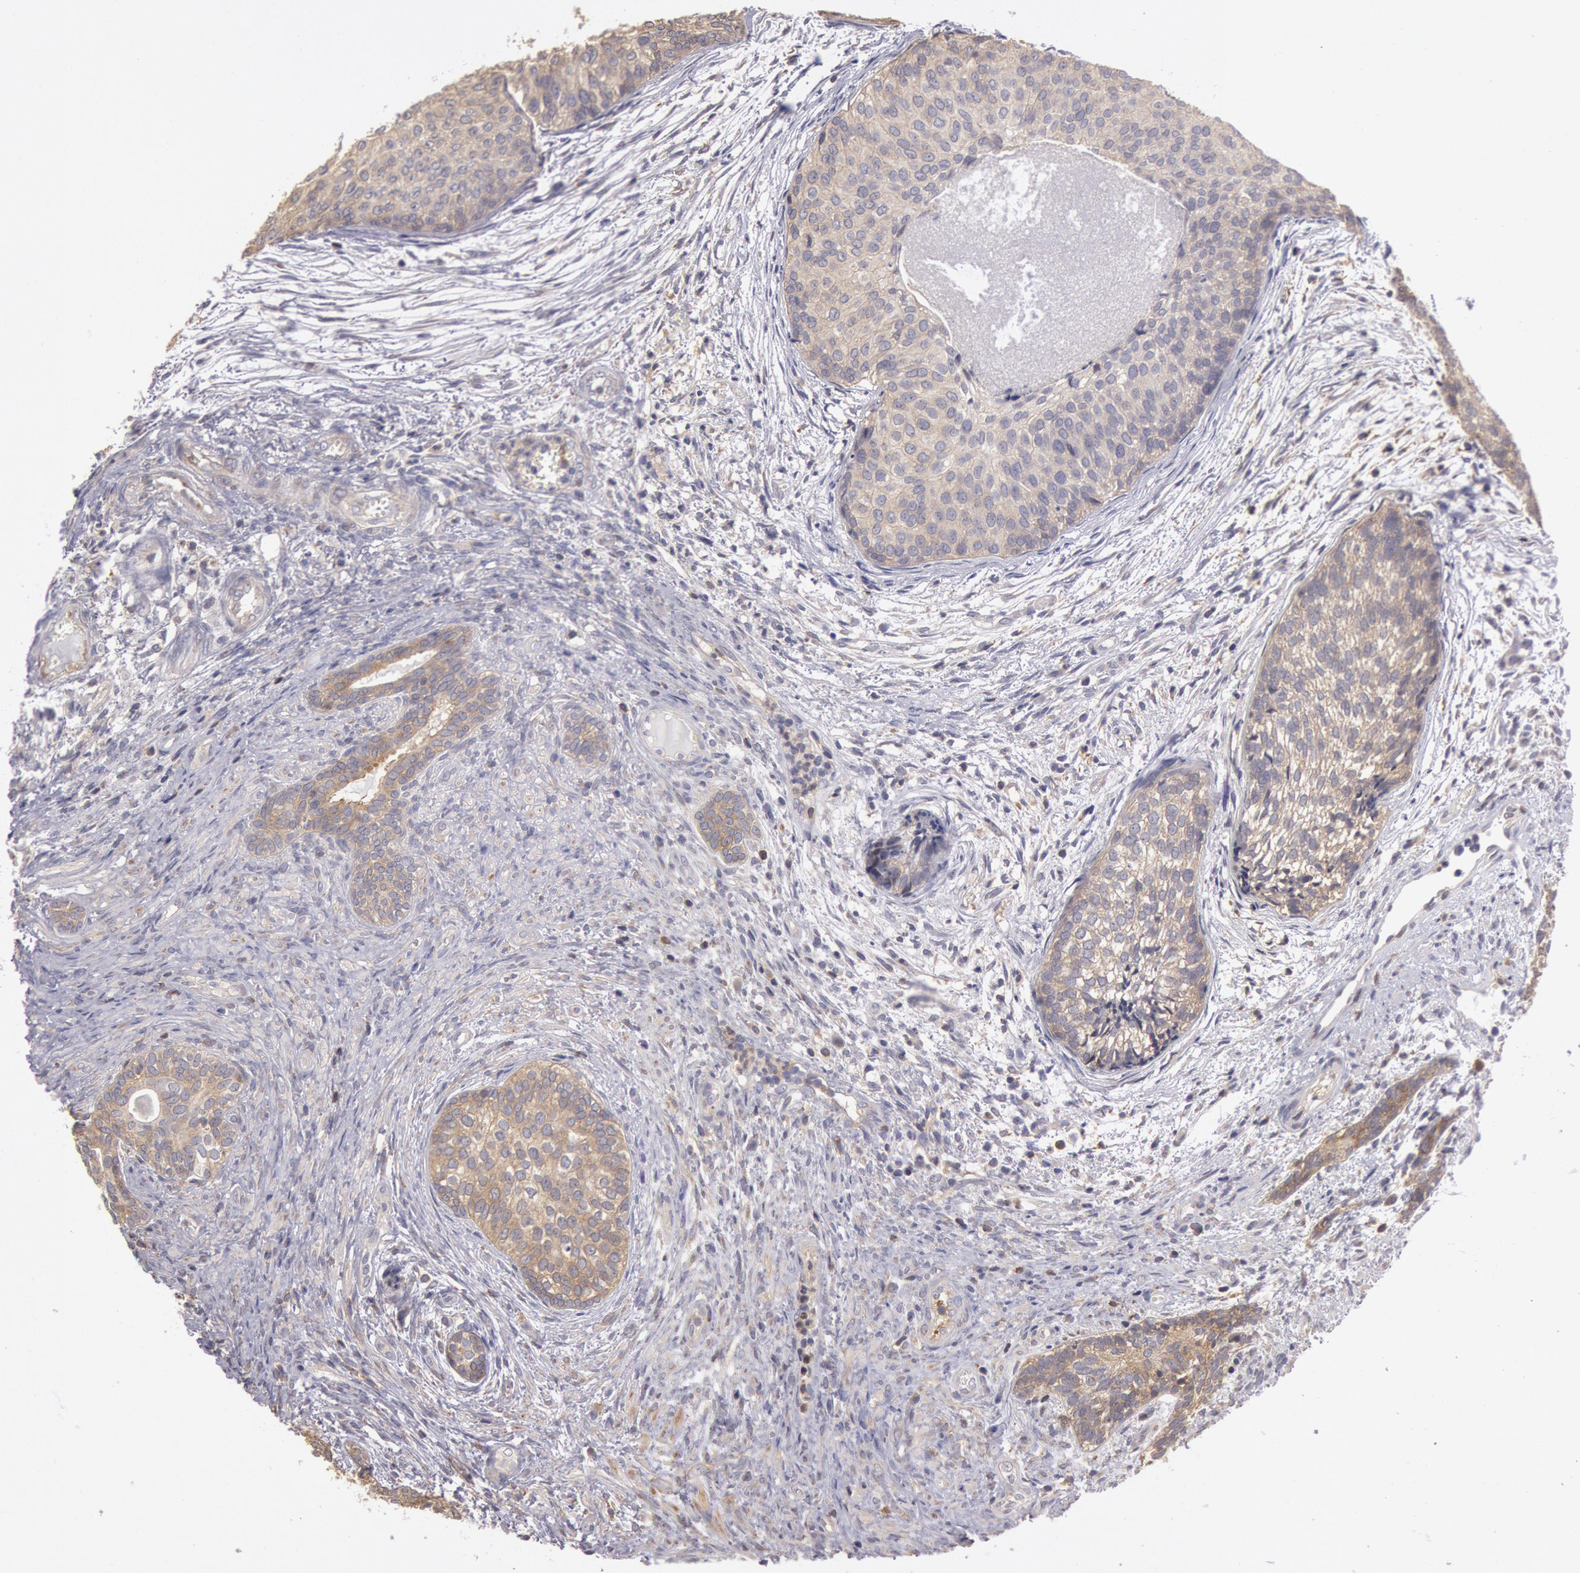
{"staining": {"intensity": "weak", "quantity": ">75%", "location": "cytoplasmic/membranous"}, "tissue": "urothelial cancer", "cell_type": "Tumor cells", "image_type": "cancer", "snomed": [{"axis": "morphology", "description": "Urothelial carcinoma, Low grade"}, {"axis": "topography", "description": "Urinary bladder"}], "caption": "Immunohistochemical staining of urothelial cancer displays weak cytoplasmic/membranous protein positivity in approximately >75% of tumor cells.", "gene": "NMT2", "patient": {"sex": "male", "age": 84}}